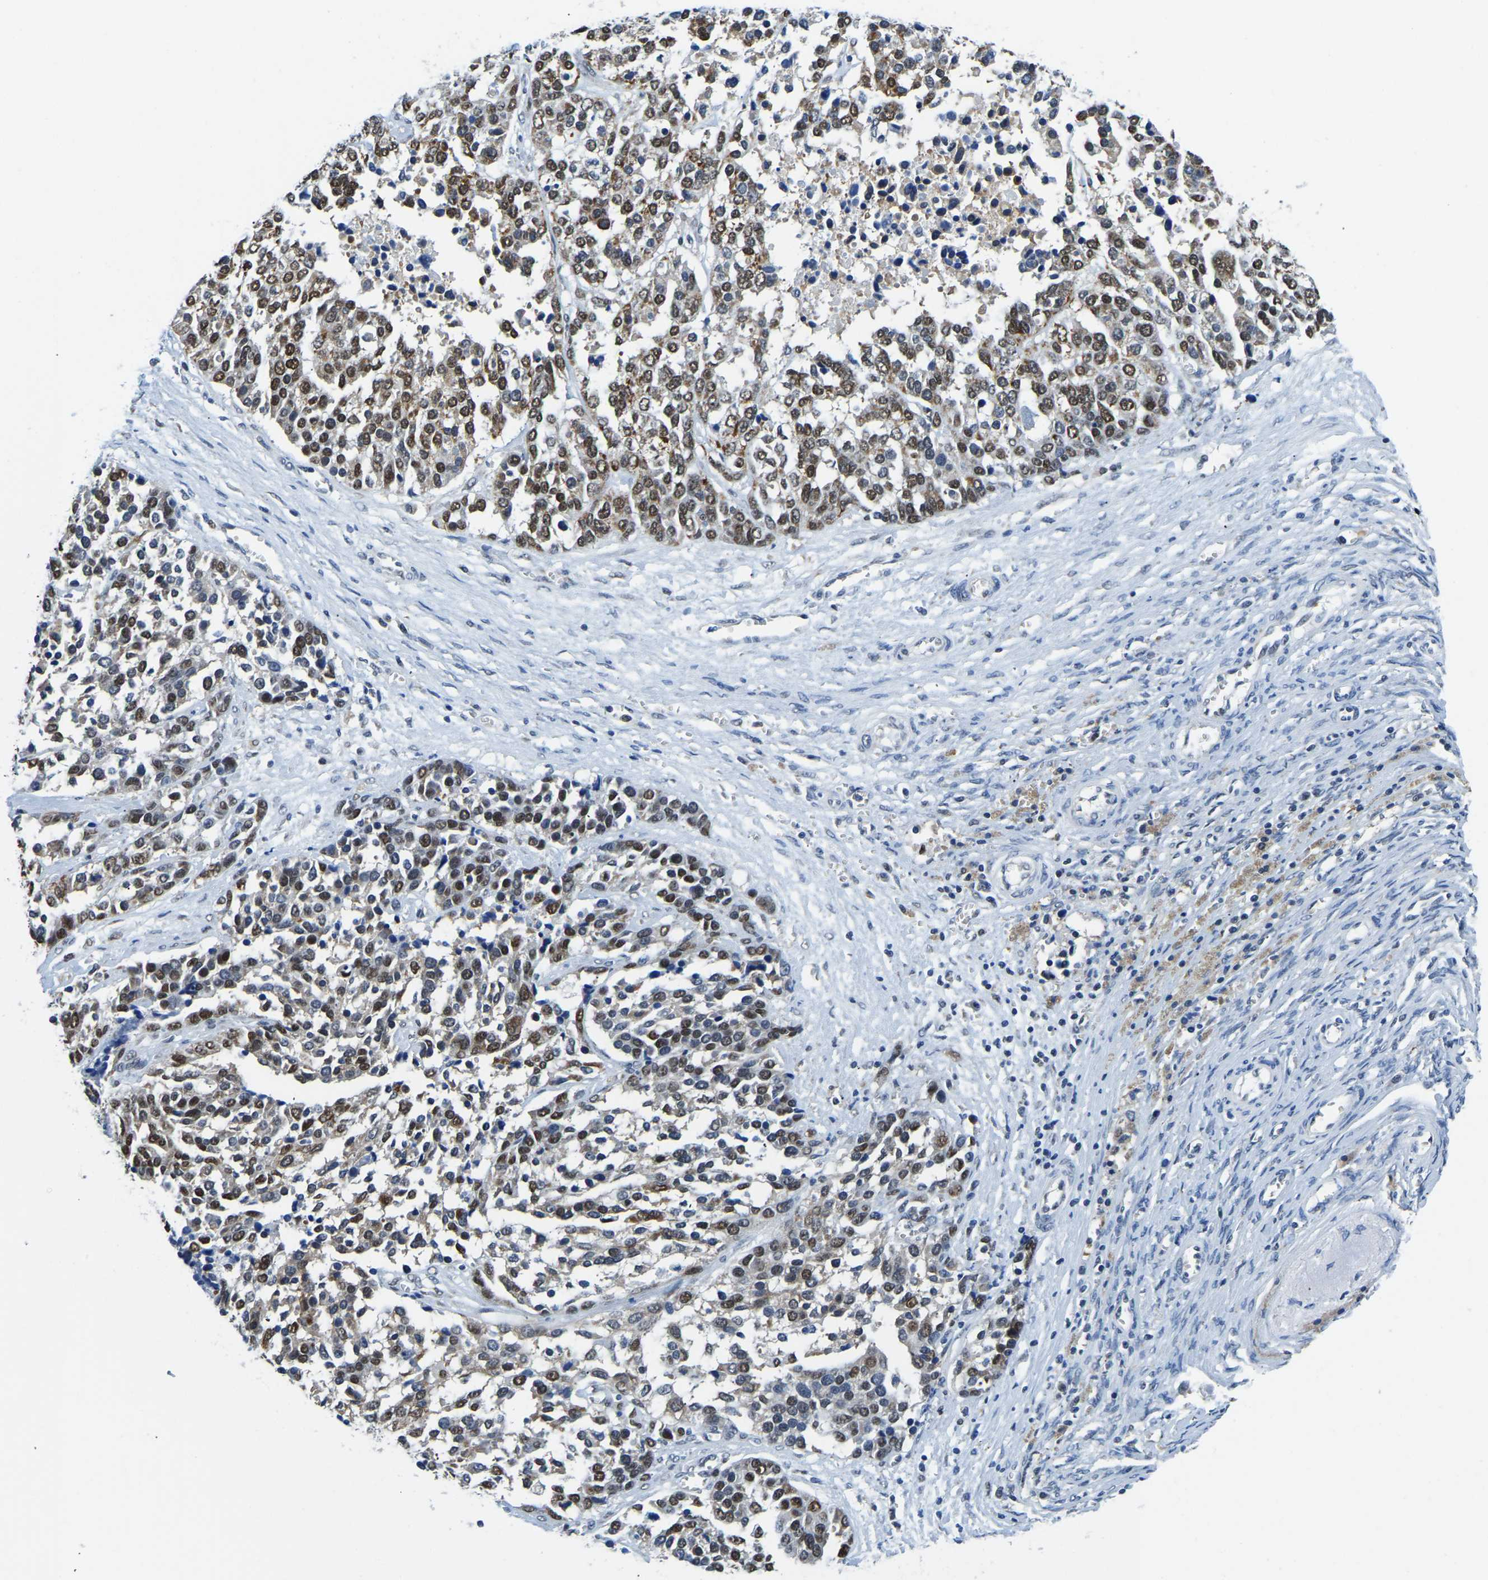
{"staining": {"intensity": "moderate", "quantity": ">75%", "location": "nuclear"}, "tissue": "ovarian cancer", "cell_type": "Tumor cells", "image_type": "cancer", "snomed": [{"axis": "morphology", "description": "Cystadenocarcinoma, serous, NOS"}, {"axis": "topography", "description": "Ovary"}], "caption": "The histopathology image demonstrates staining of ovarian serous cystadenocarcinoma, revealing moderate nuclear protein staining (brown color) within tumor cells. (DAB = brown stain, brightfield microscopy at high magnification).", "gene": "BNIP3L", "patient": {"sex": "female", "age": 44}}